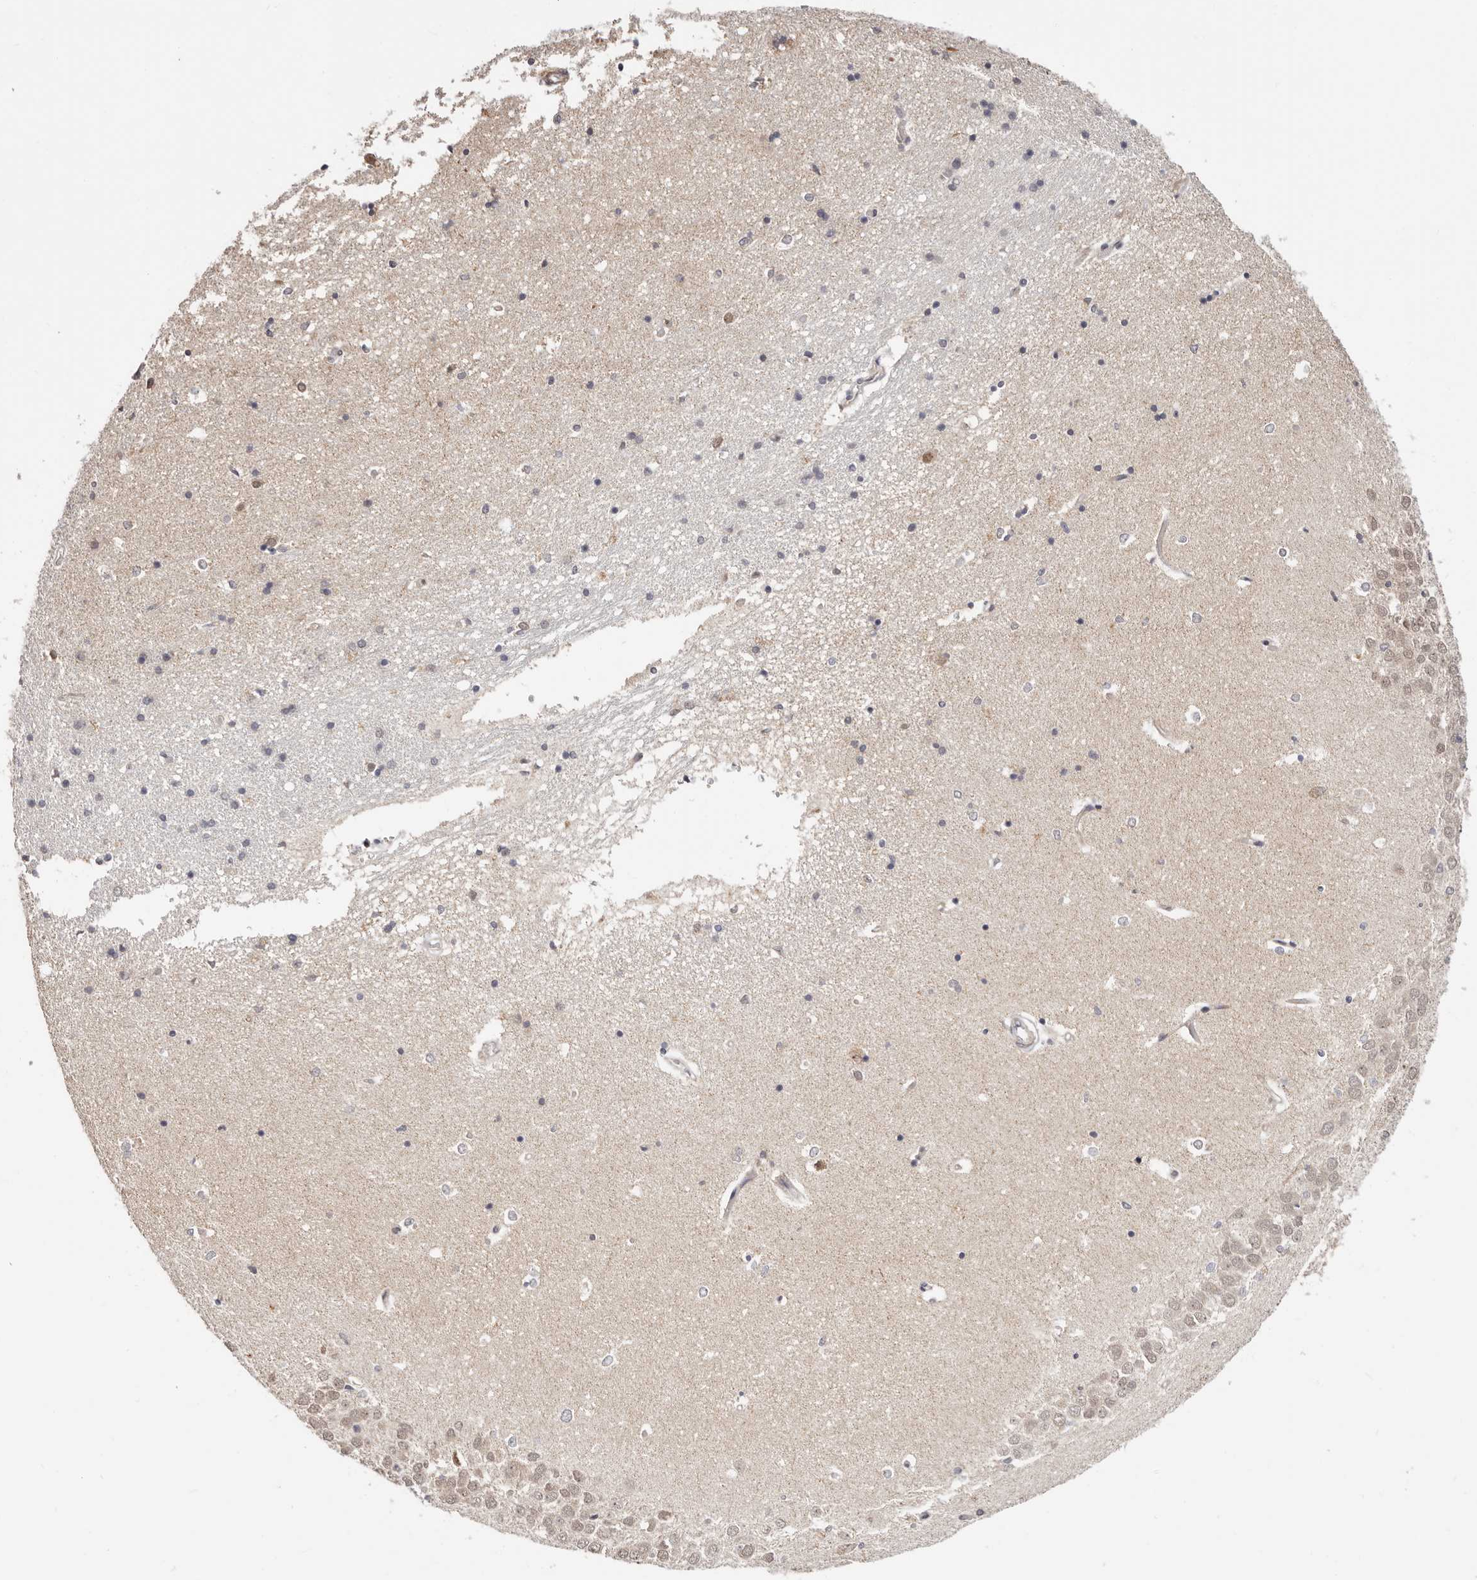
{"staining": {"intensity": "negative", "quantity": "none", "location": "none"}, "tissue": "hippocampus", "cell_type": "Glial cells", "image_type": "normal", "snomed": [{"axis": "morphology", "description": "Normal tissue, NOS"}, {"axis": "topography", "description": "Hippocampus"}], "caption": "Immunohistochemical staining of benign hippocampus demonstrates no significant expression in glial cells. (Immunohistochemistry (ihc), brightfield microscopy, high magnification).", "gene": "CTNNBL1", "patient": {"sex": "male", "age": 45}}